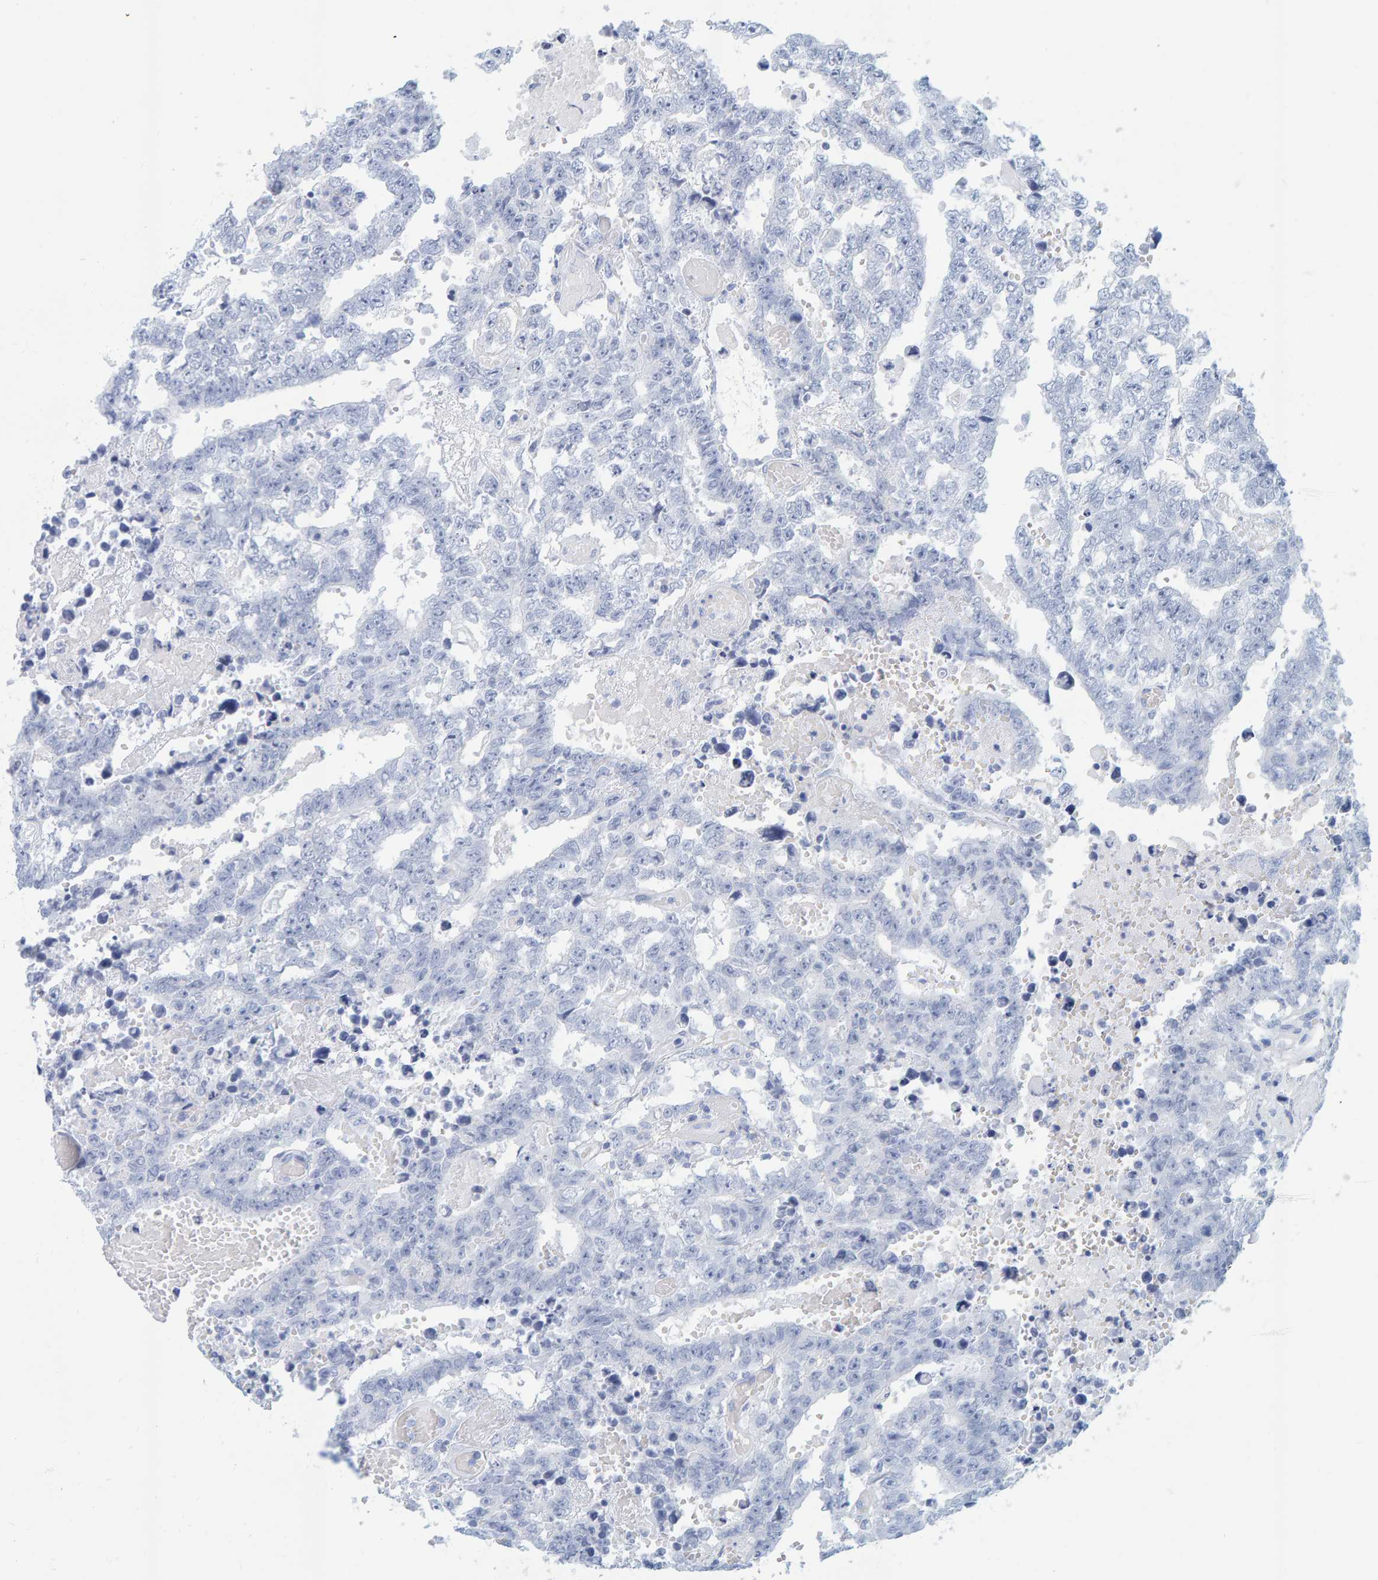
{"staining": {"intensity": "negative", "quantity": "none", "location": "none"}, "tissue": "testis cancer", "cell_type": "Tumor cells", "image_type": "cancer", "snomed": [{"axis": "morphology", "description": "Carcinoma, Embryonal, NOS"}, {"axis": "topography", "description": "Testis"}], "caption": "This image is of testis cancer stained with immunohistochemistry to label a protein in brown with the nuclei are counter-stained blue. There is no positivity in tumor cells.", "gene": "SFTPC", "patient": {"sex": "male", "age": 25}}